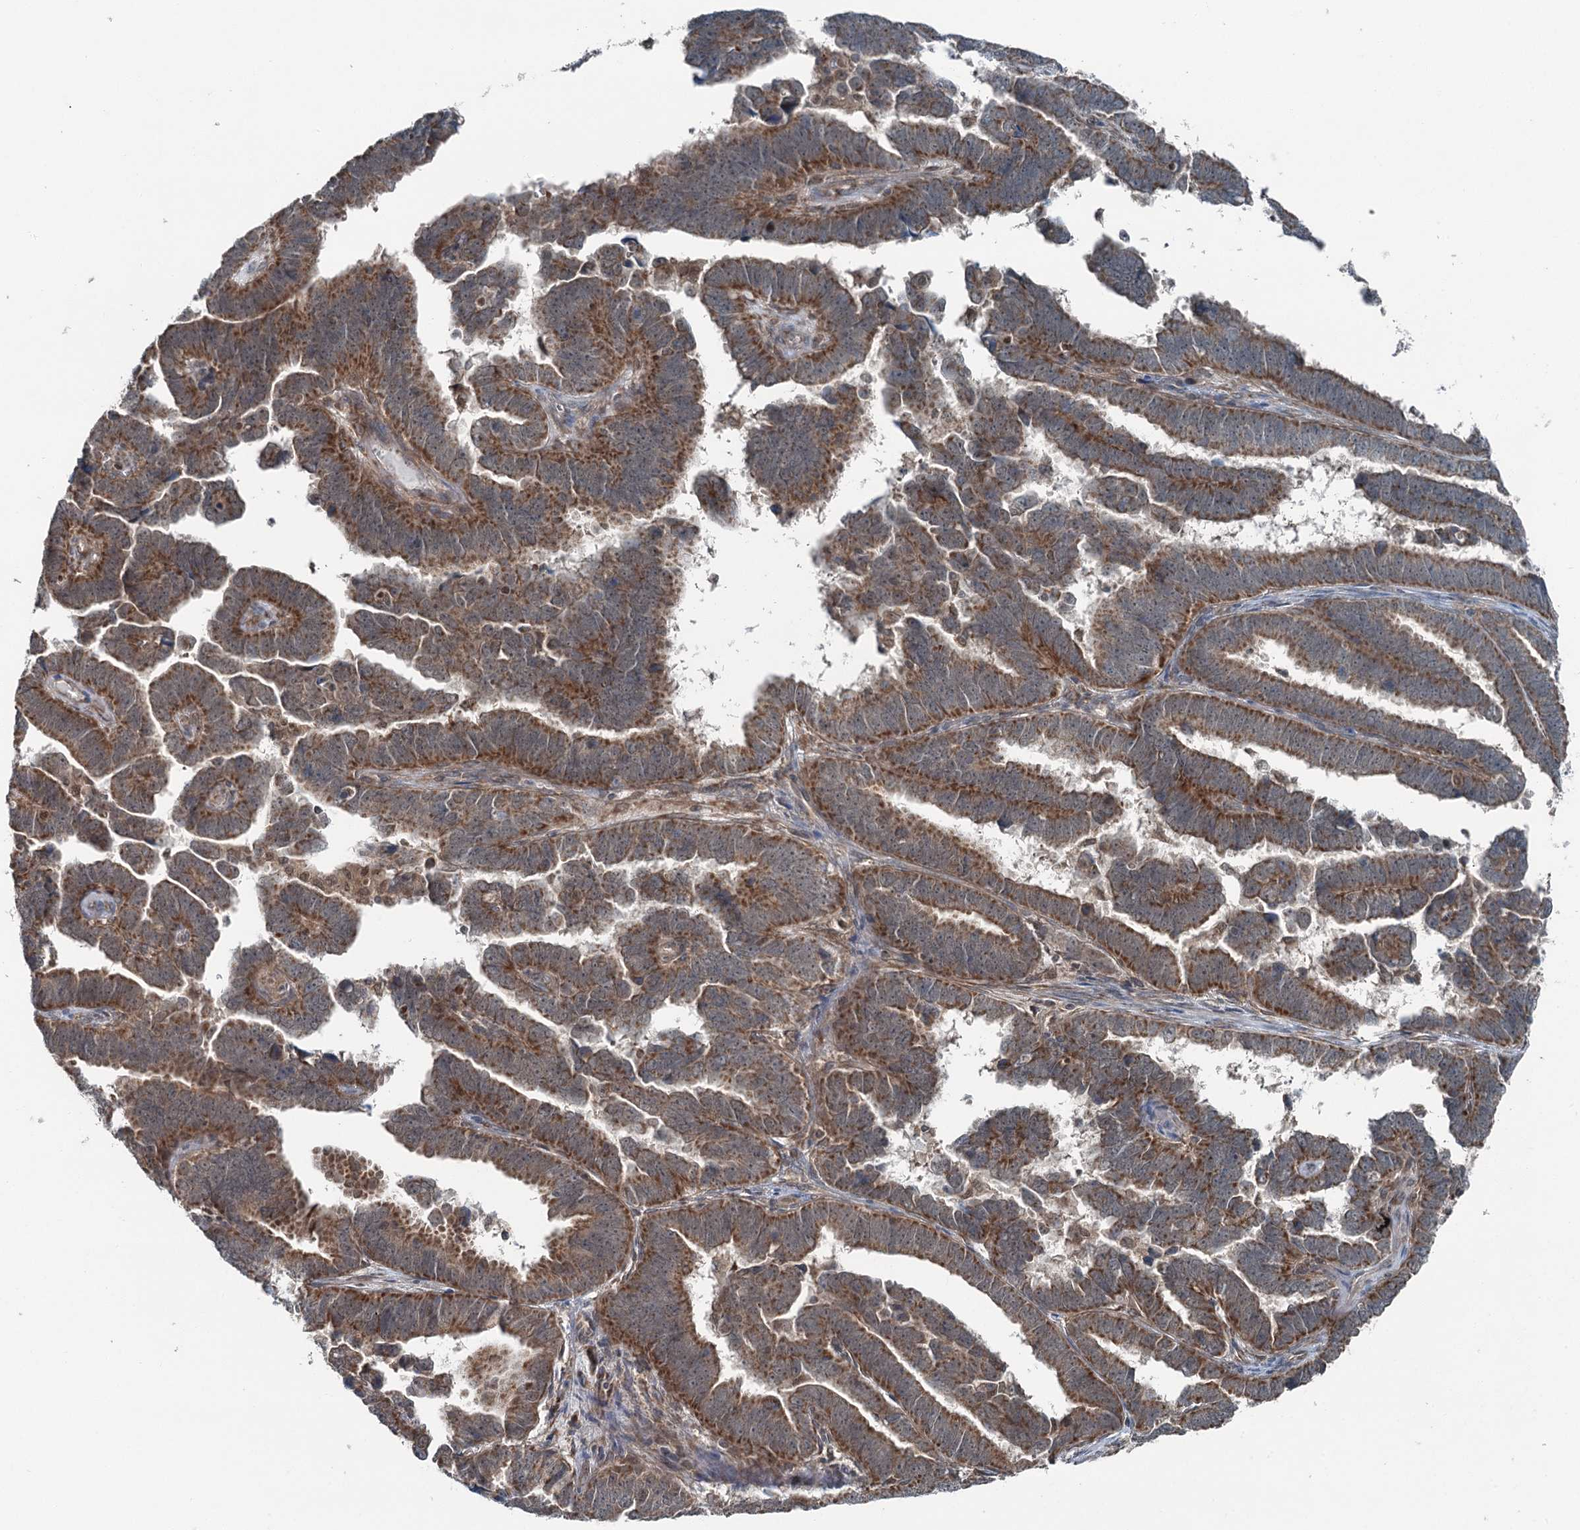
{"staining": {"intensity": "moderate", "quantity": ">75%", "location": "cytoplasmic/membranous"}, "tissue": "endometrial cancer", "cell_type": "Tumor cells", "image_type": "cancer", "snomed": [{"axis": "morphology", "description": "Adenocarcinoma, NOS"}, {"axis": "topography", "description": "Endometrium"}], "caption": "Immunohistochemistry (IHC) (DAB) staining of human endometrial adenocarcinoma exhibits moderate cytoplasmic/membranous protein staining in about >75% of tumor cells. The protein of interest is stained brown, and the nuclei are stained in blue (DAB (3,3'-diaminobenzidine) IHC with brightfield microscopy, high magnification).", "gene": "WAPL", "patient": {"sex": "female", "age": 75}}